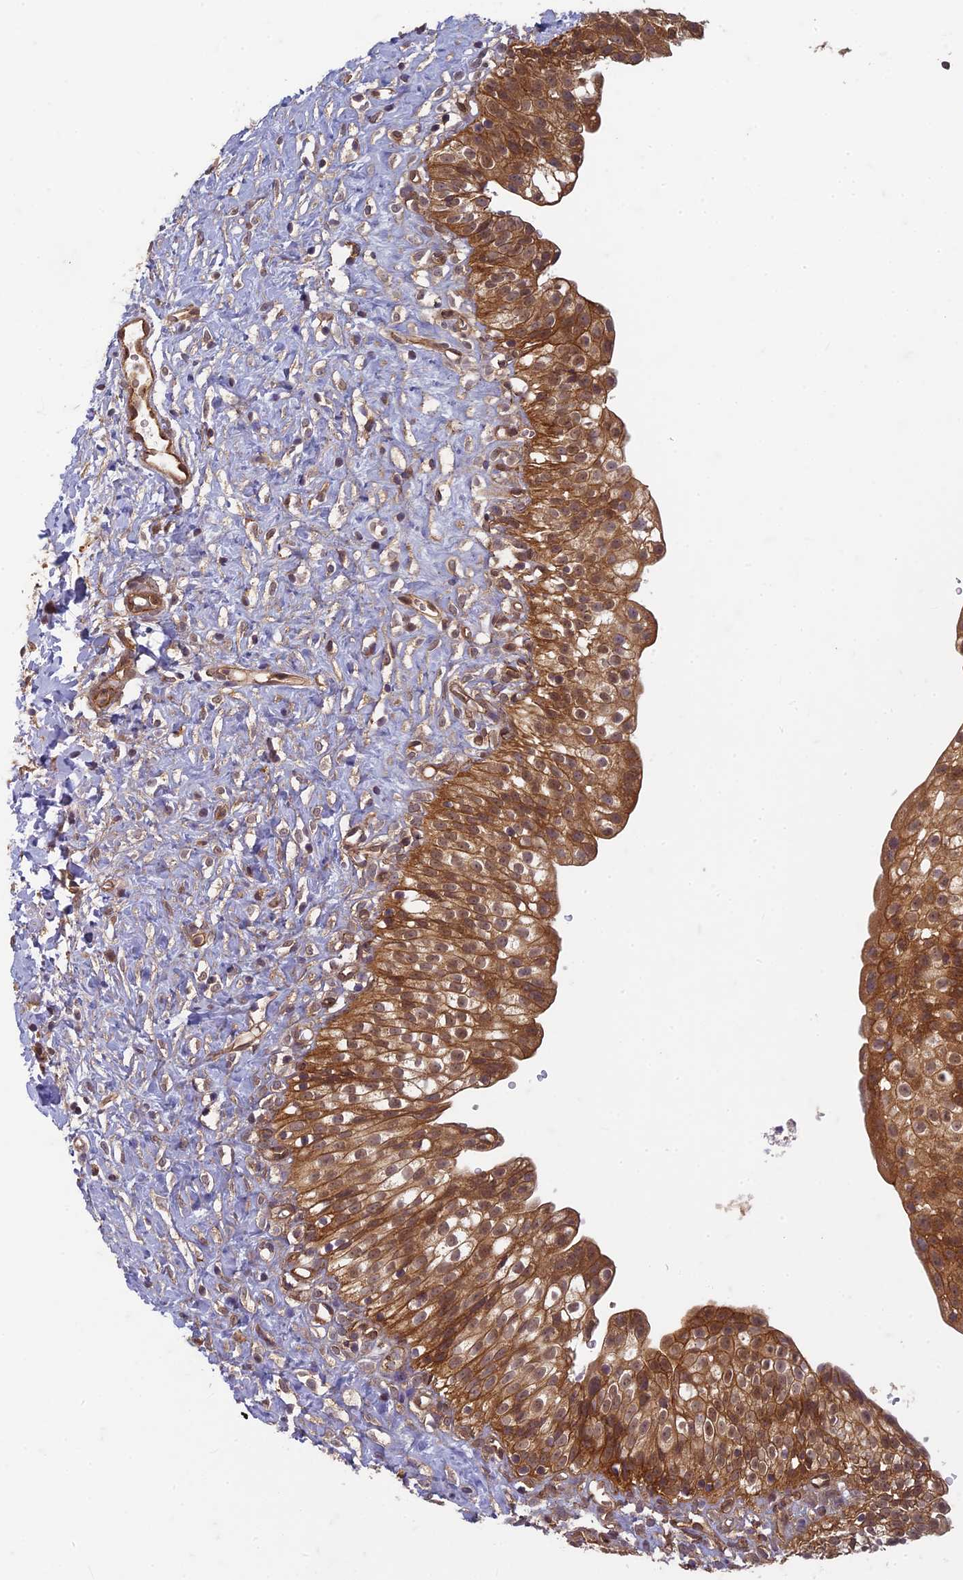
{"staining": {"intensity": "strong", "quantity": ">75%", "location": "cytoplasmic/membranous"}, "tissue": "urinary bladder", "cell_type": "Urothelial cells", "image_type": "normal", "snomed": [{"axis": "morphology", "description": "Normal tissue, NOS"}, {"axis": "topography", "description": "Urinary bladder"}], "caption": "Urothelial cells demonstrate high levels of strong cytoplasmic/membranous expression in about >75% of cells in normal human urinary bladder.", "gene": "TCF25", "patient": {"sex": "male", "age": 51}}